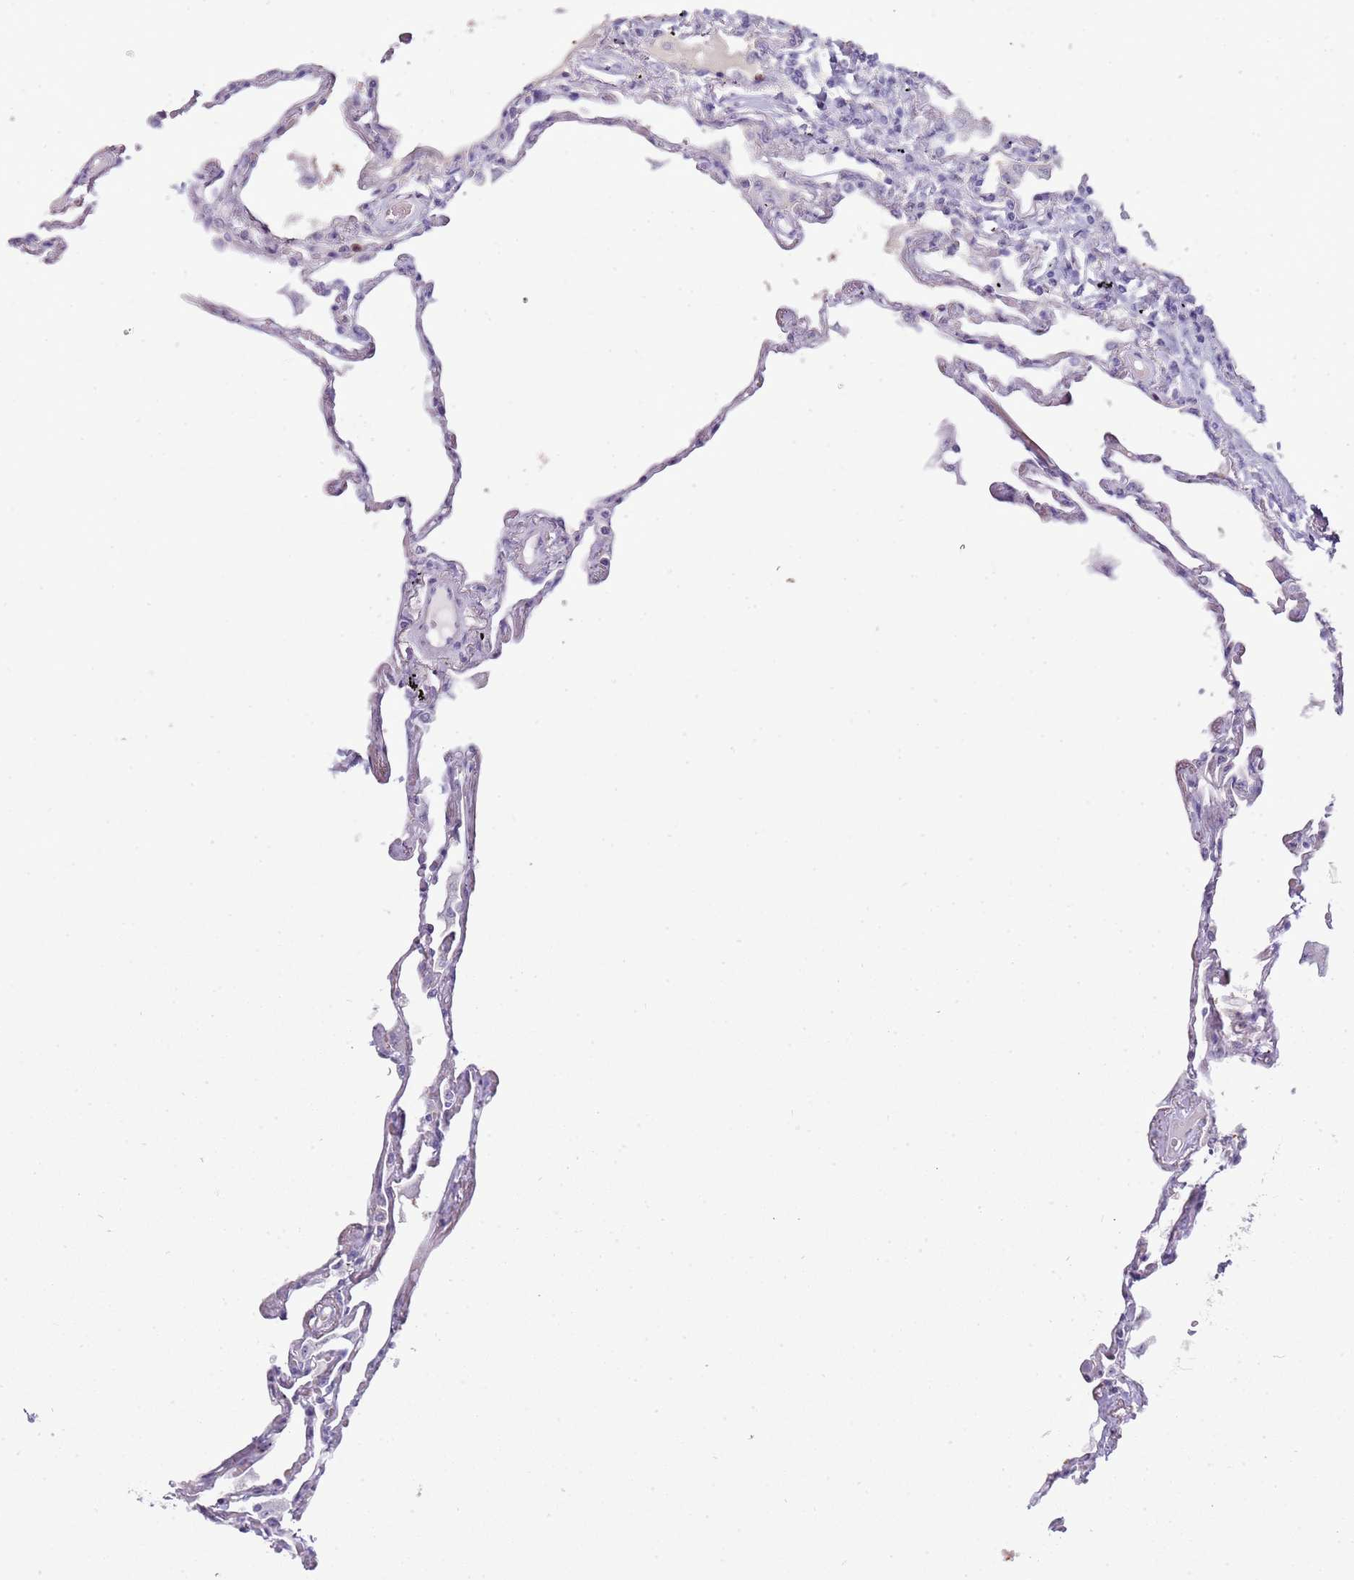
{"staining": {"intensity": "negative", "quantity": "none", "location": "none"}, "tissue": "lung", "cell_type": "Alveolar cells", "image_type": "normal", "snomed": [{"axis": "morphology", "description": "Normal tissue, NOS"}, {"axis": "topography", "description": "Lung"}], "caption": "Immunohistochemistry (IHC) of unremarkable lung displays no expression in alveolar cells. Brightfield microscopy of immunohistochemistry stained with DAB (brown) and hematoxylin (blue), captured at high magnification.", "gene": "NBPF4", "patient": {"sex": "female", "age": 67}}